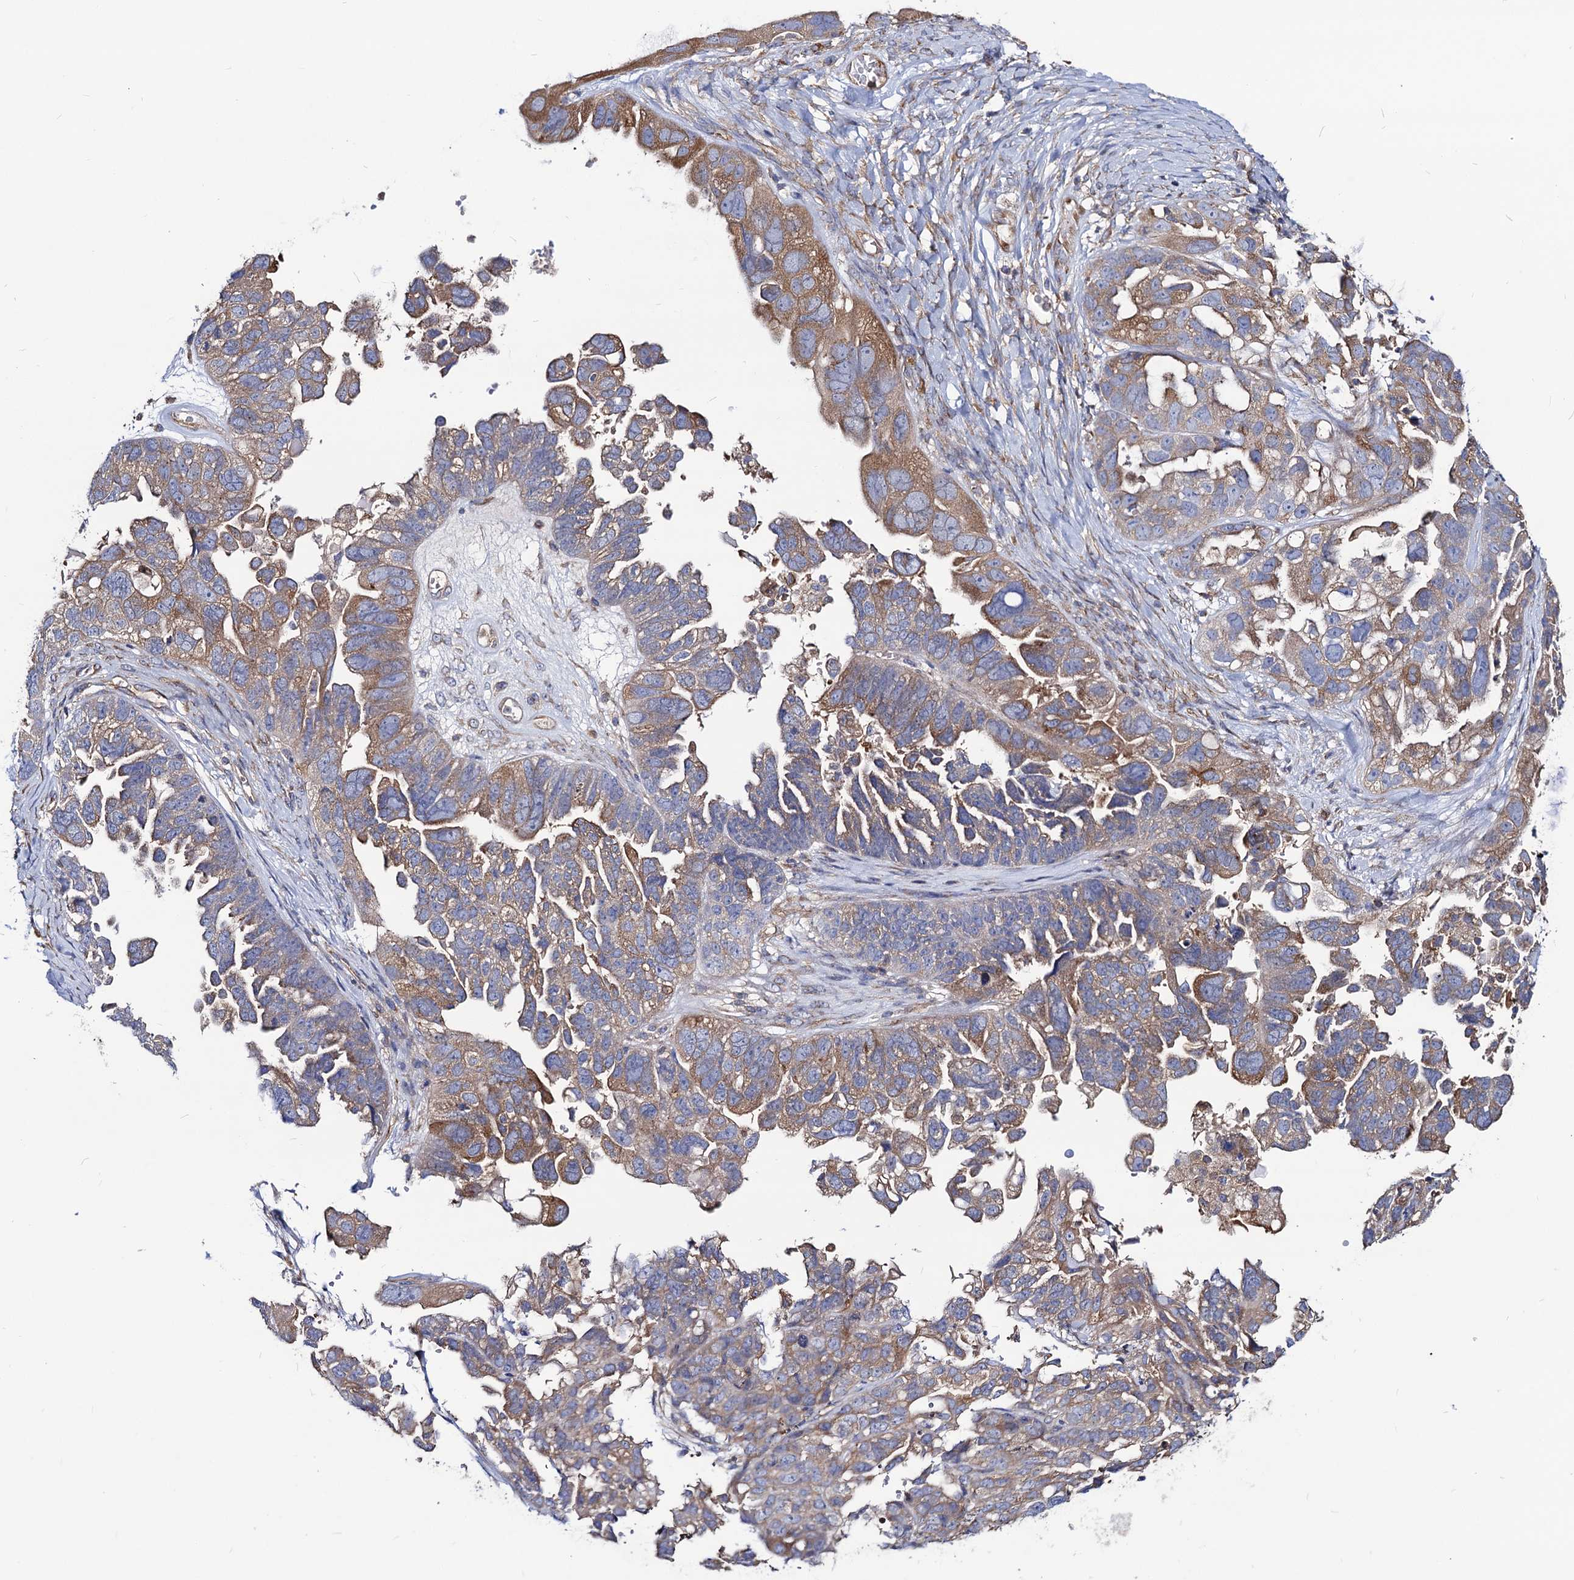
{"staining": {"intensity": "moderate", "quantity": "25%-75%", "location": "cytoplasmic/membranous"}, "tissue": "ovarian cancer", "cell_type": "Tumor cells", "image_type": "cancer", "snomed": [{"axis": "morphology", "description": "Cystadenocarcinoma, serous, NOS"}, {"axis": "topography", "description": "Ovary"}], "caption": "Human ovarian cancer stained for a protein (brown) reveals moderate cytoplasmic/membranous positive positivity in about 25%-75% of tumor cells.", "gene": "DYDC1", "patient": {"sex": "female", "age": 79}}